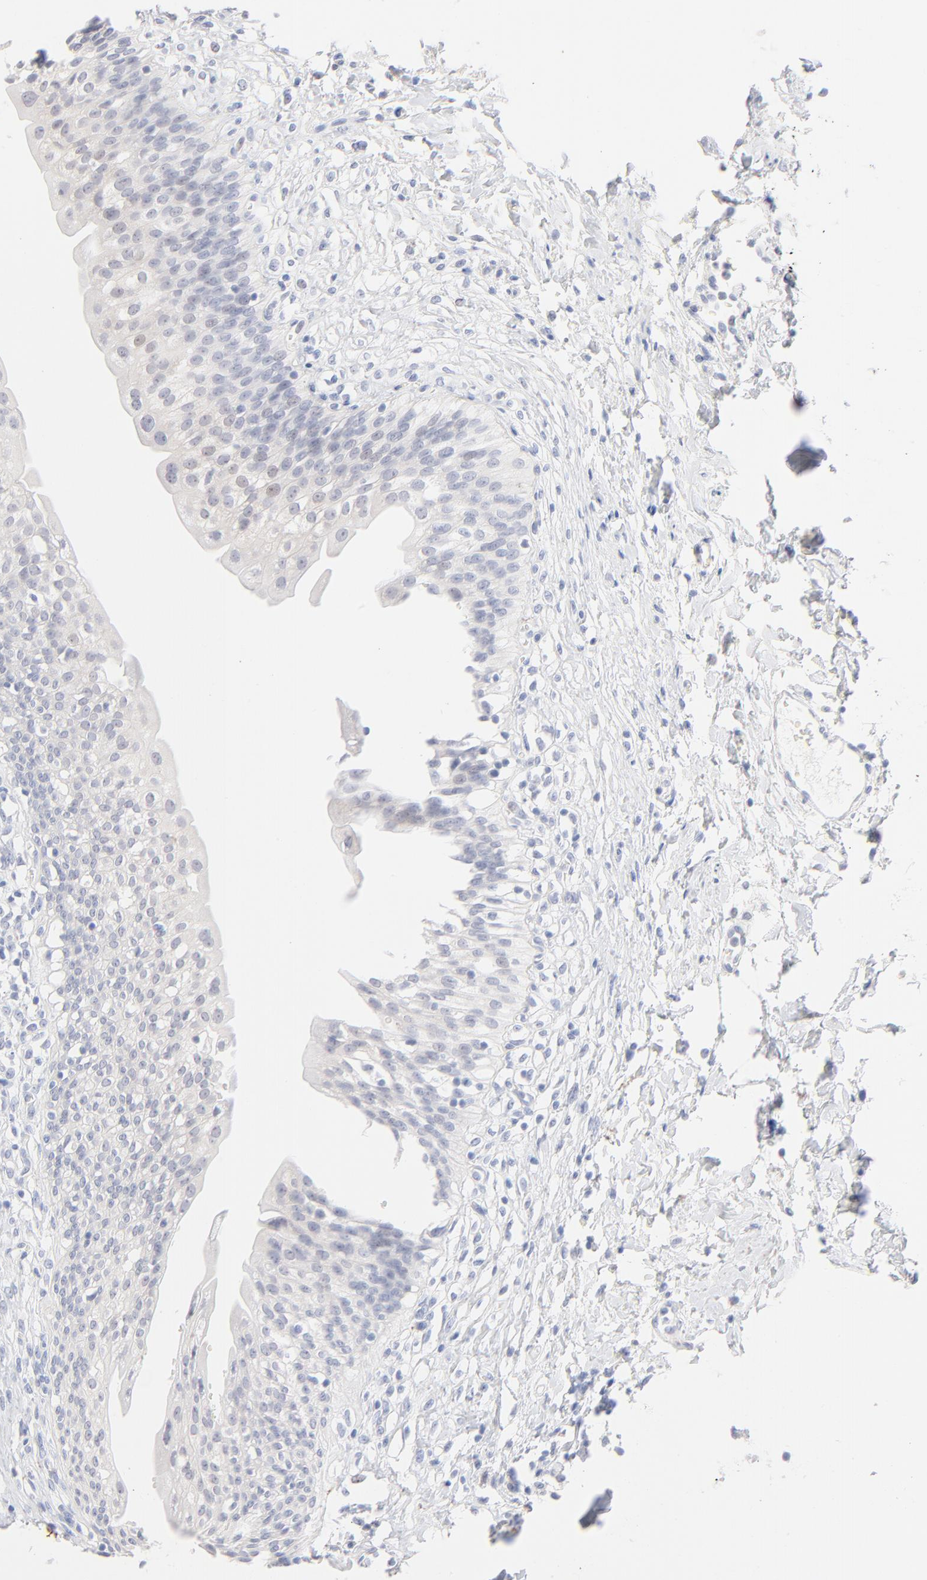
{"staining": {"intensity": "weak", "quantity": "<25%", "location": "nuclear"}, "tissue": "urinary bladder", "cell_type": "Urothelial cells", "image_type": "normal", "snomed": [{"axis": "morphology", "description": "Normal tissue, NOS"}, {"axis": "topography", "description": "Urinary bladder"}], "caption": "Immunohistochemical staining of unremarkable human urinary bladder reveals no significant positivity in urothelial cells.", "gene": "ONECUT1", "patient": {"sex": "female", "age": 80}}